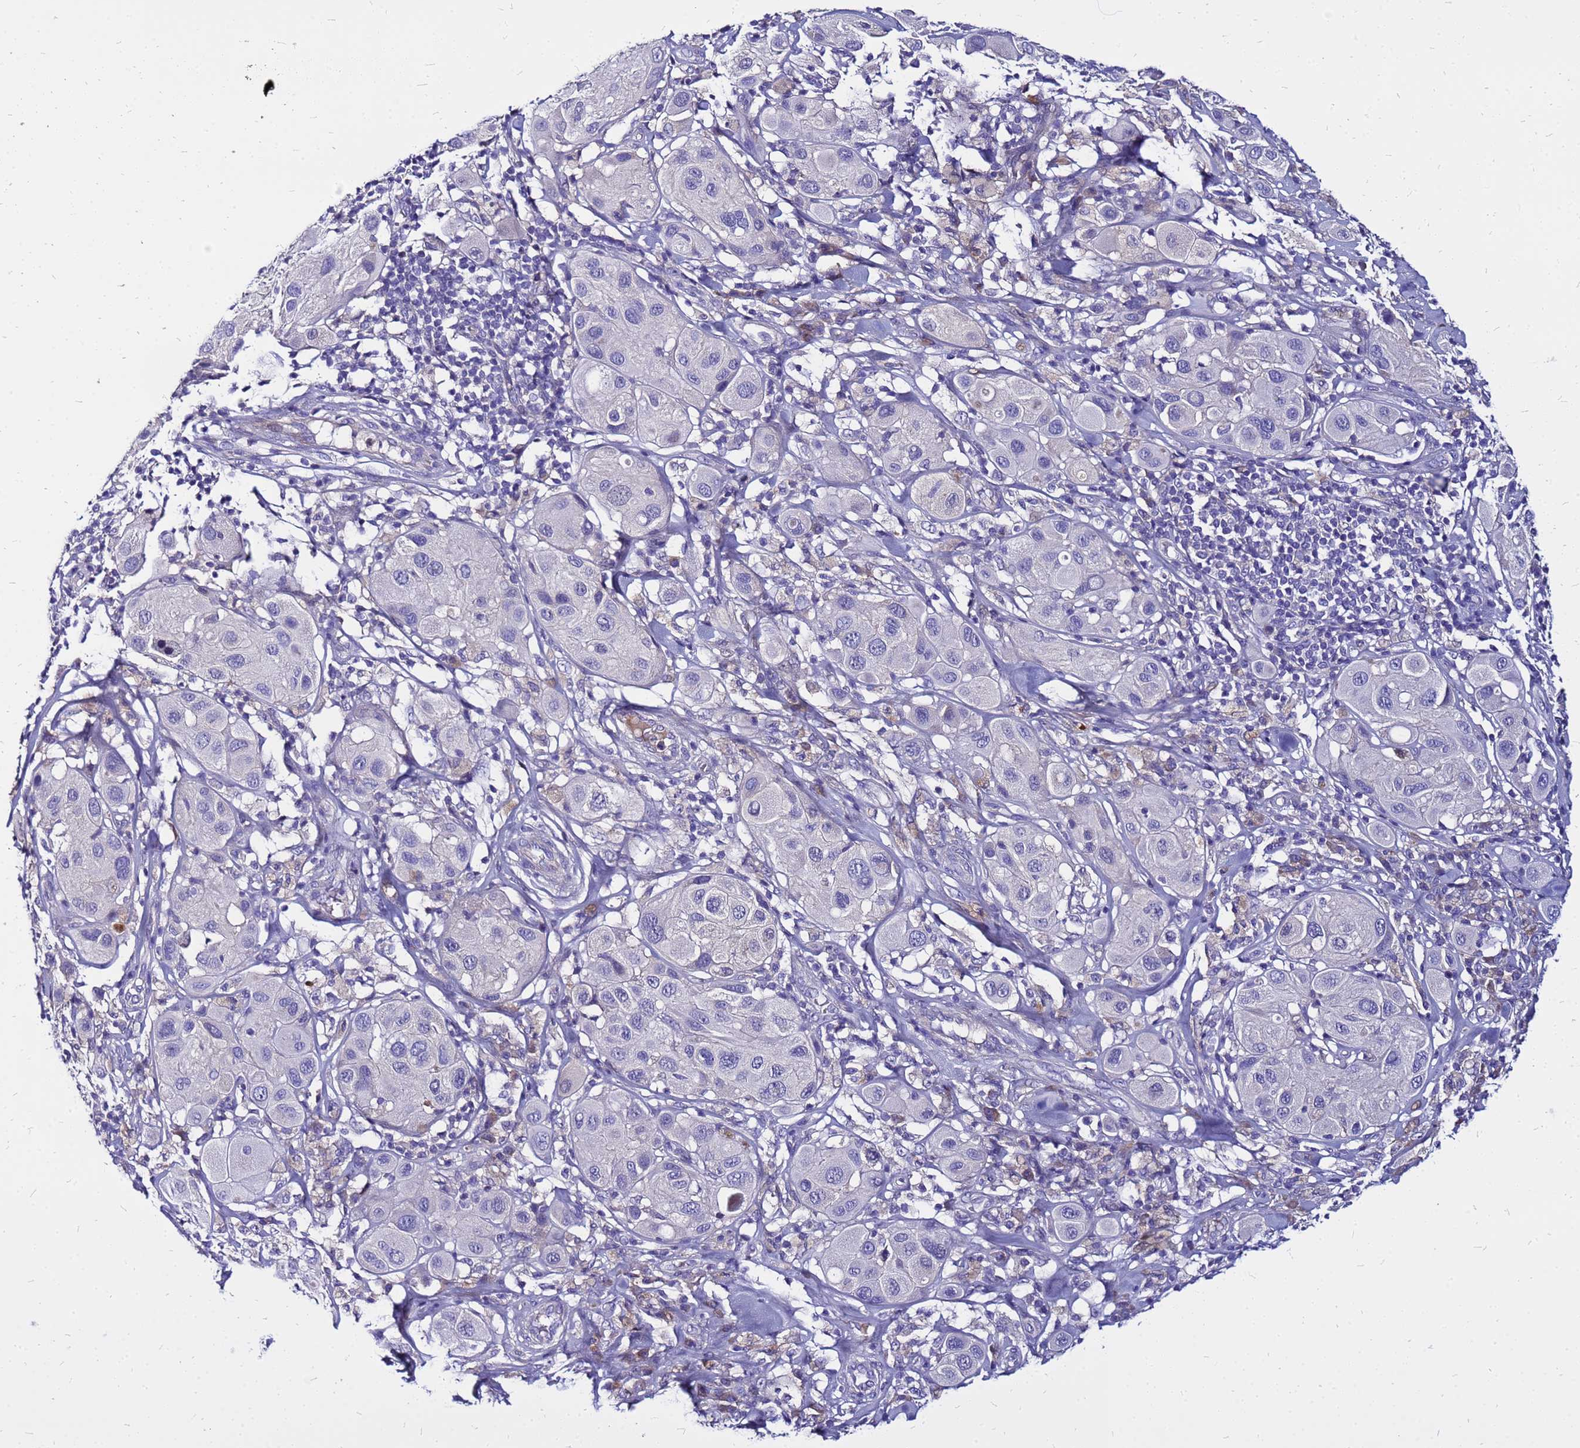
{"staining": {"intensity": "negative", "quantity": "none", "location": "none"}, "tissue": "melanoma", "cell_type": "Tumor cells", "image_type": "cancer", "snomed": [{"axis": "morphology", "description": "Malignant melanoma, Metastatic site"}, {"axis": "topography", "description": "Skin"}], "caption": "Image shows no significant protein positivity in tumor cells of melanoma. (Stains: DAB (3,3'-diaminobenzidine) immunohistochemistry (IHC) with hematoxylin counter stain, Microscopy: brightfield microscopy at high magnification).", "gene": "ARHGEF5", "patient": {"sex": "male", "age": 41}}